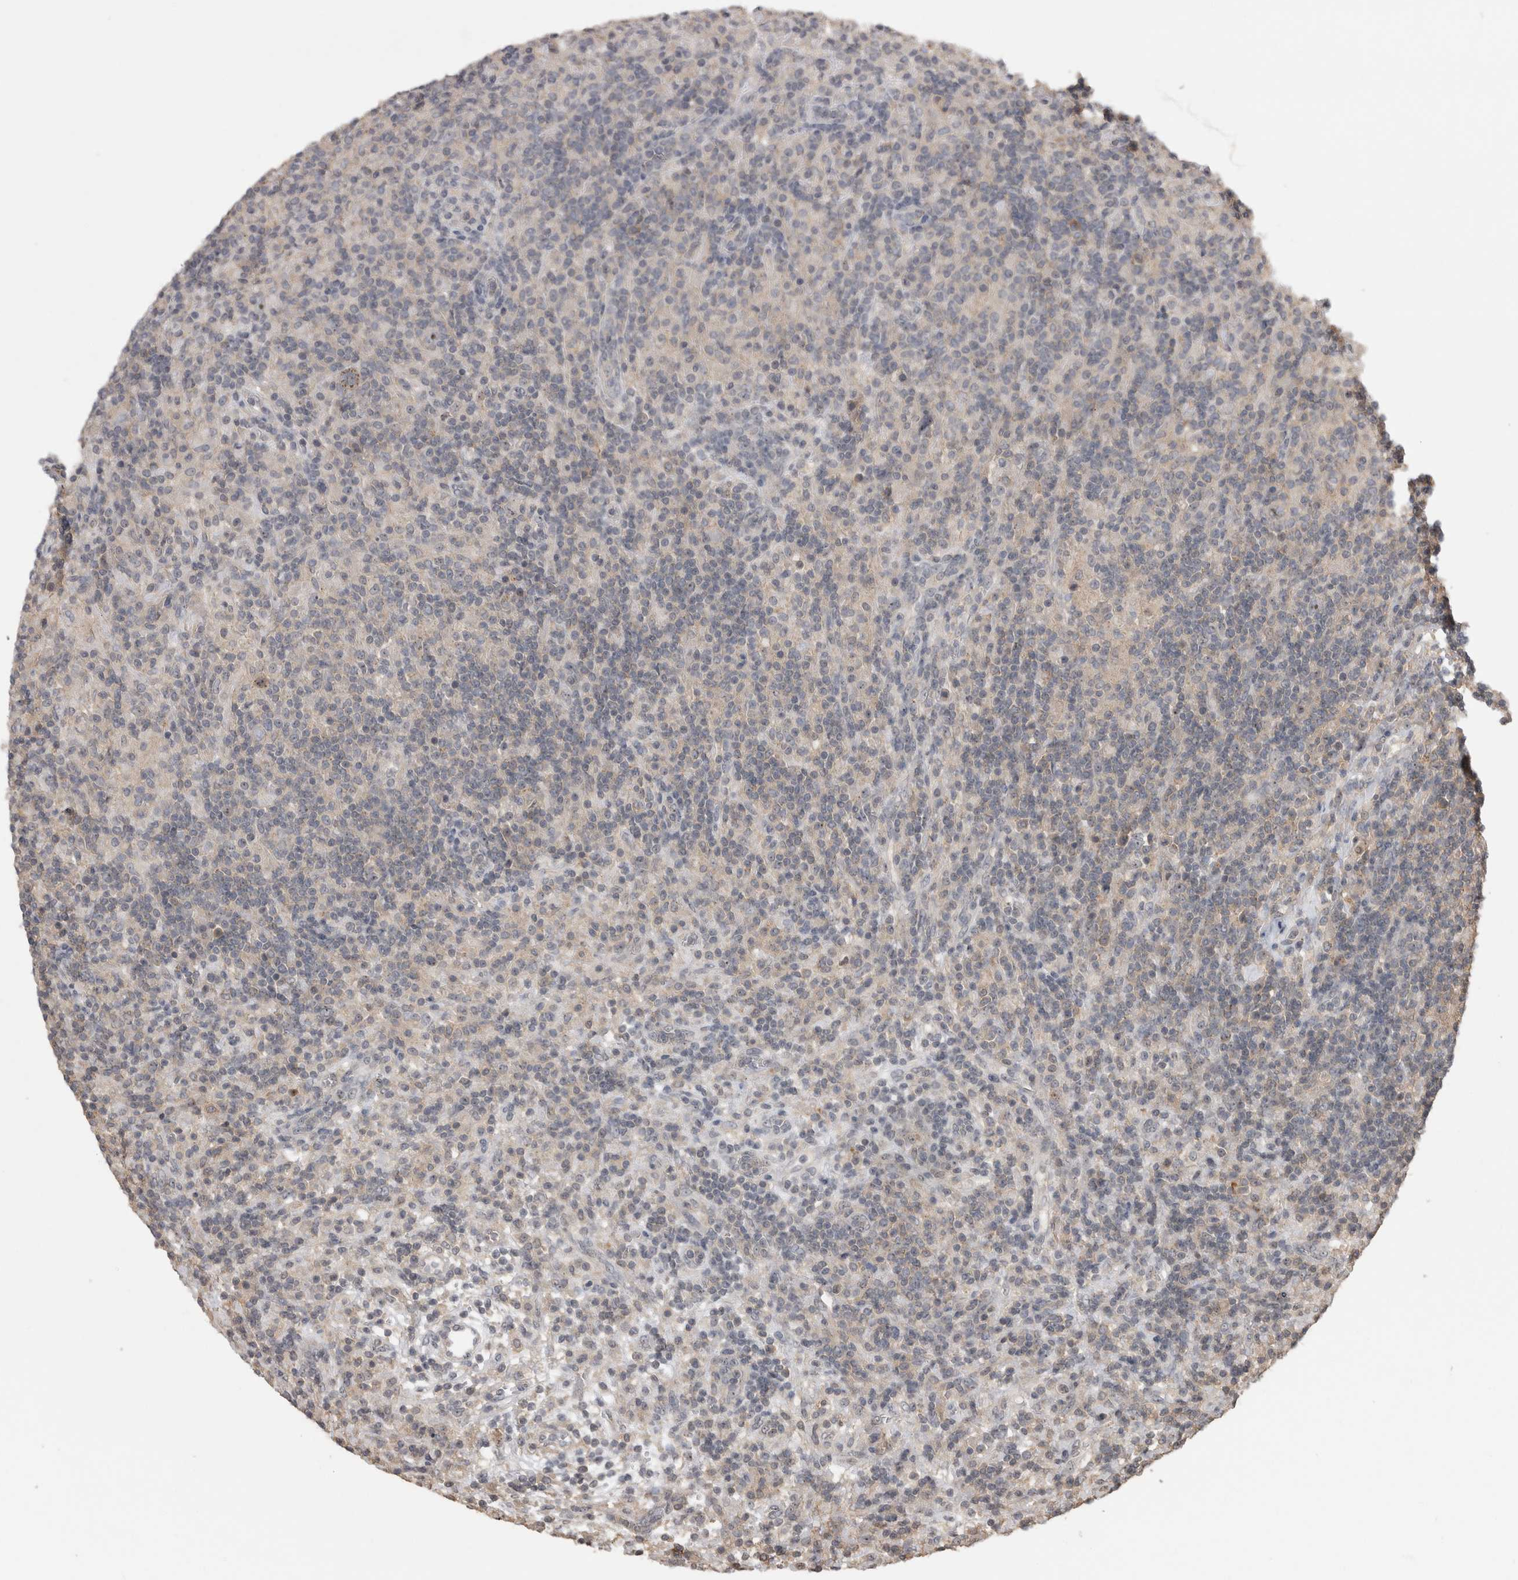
{"staining": {"intensity": "moderate", "quantity": "<25%", "location": "nuclear"}, "tissue": "lymphoma", "cell_type": "Tumor cells", "image_type": "cancer", "snomed": [{"axis": "morphology", "description": "Hodgkin's disease, NOS"}, {"axis": "topography", "description": "Lymph node"}], "caption": "About <25% of tumor cells in human lymphoma reveal moderate nuclear protein staining as visualized by brown immunohistochemical staining.", "gene": "RBM28", "patient": {"sex": "male", "age": 70}}